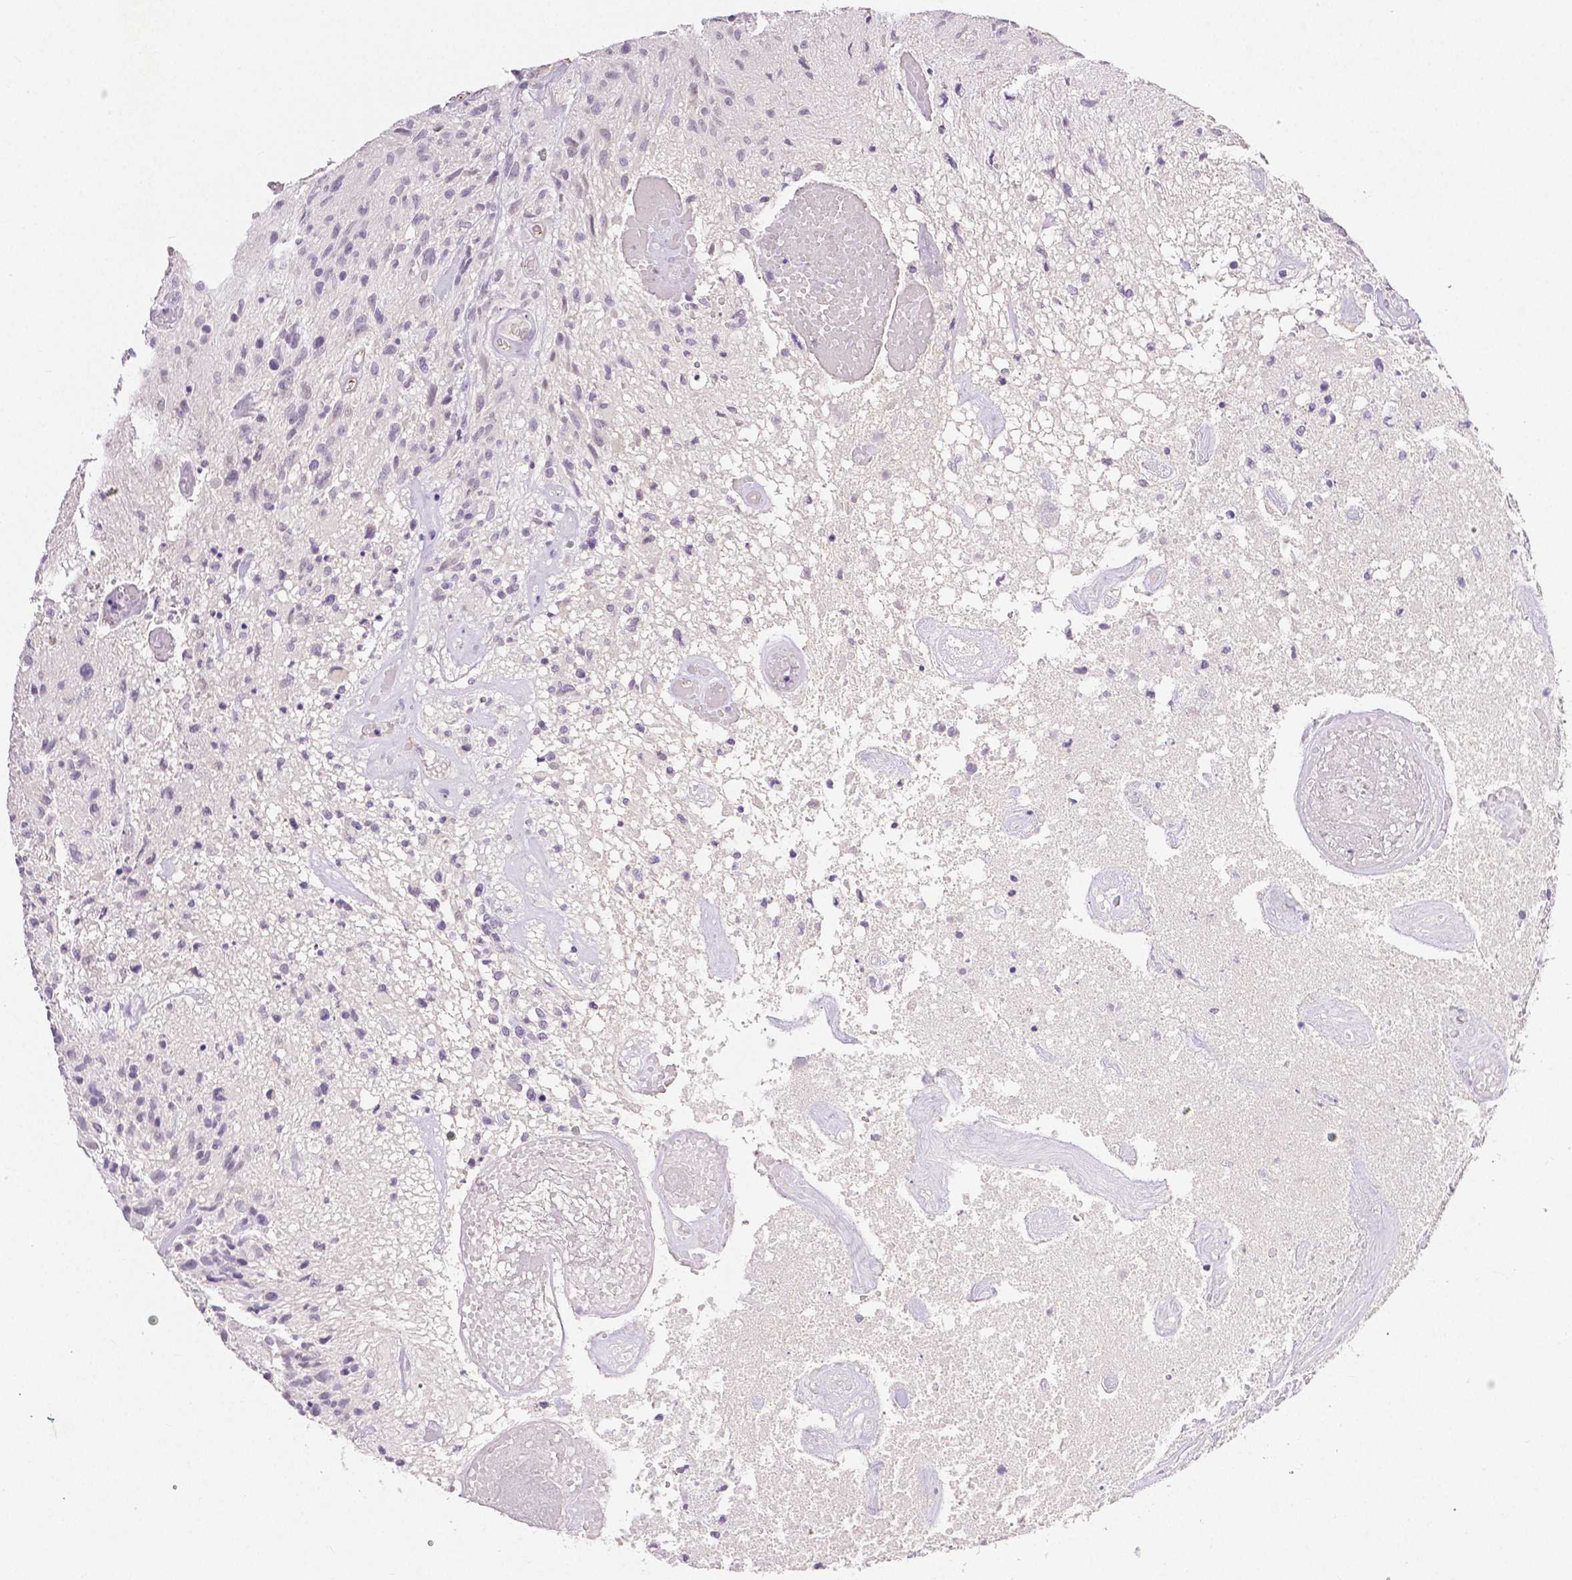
{"staining": {"intensity": "negative", "quantity": "none", "location": "none"}, "tissue": "glioma", "cell_type": "Tumor cells", "image_type": "cancer", "snomed": [{"axis": "morphology", "description": "Glioma, malignant, High grade"}, {"axis": "topography", "description": "Brain"}], "caption": "This is an immunohistochemistry image of glioma. There is no expression in tumor cells.", "gene": "OCLN", "patient": {"sex": "male", "age": 75}}